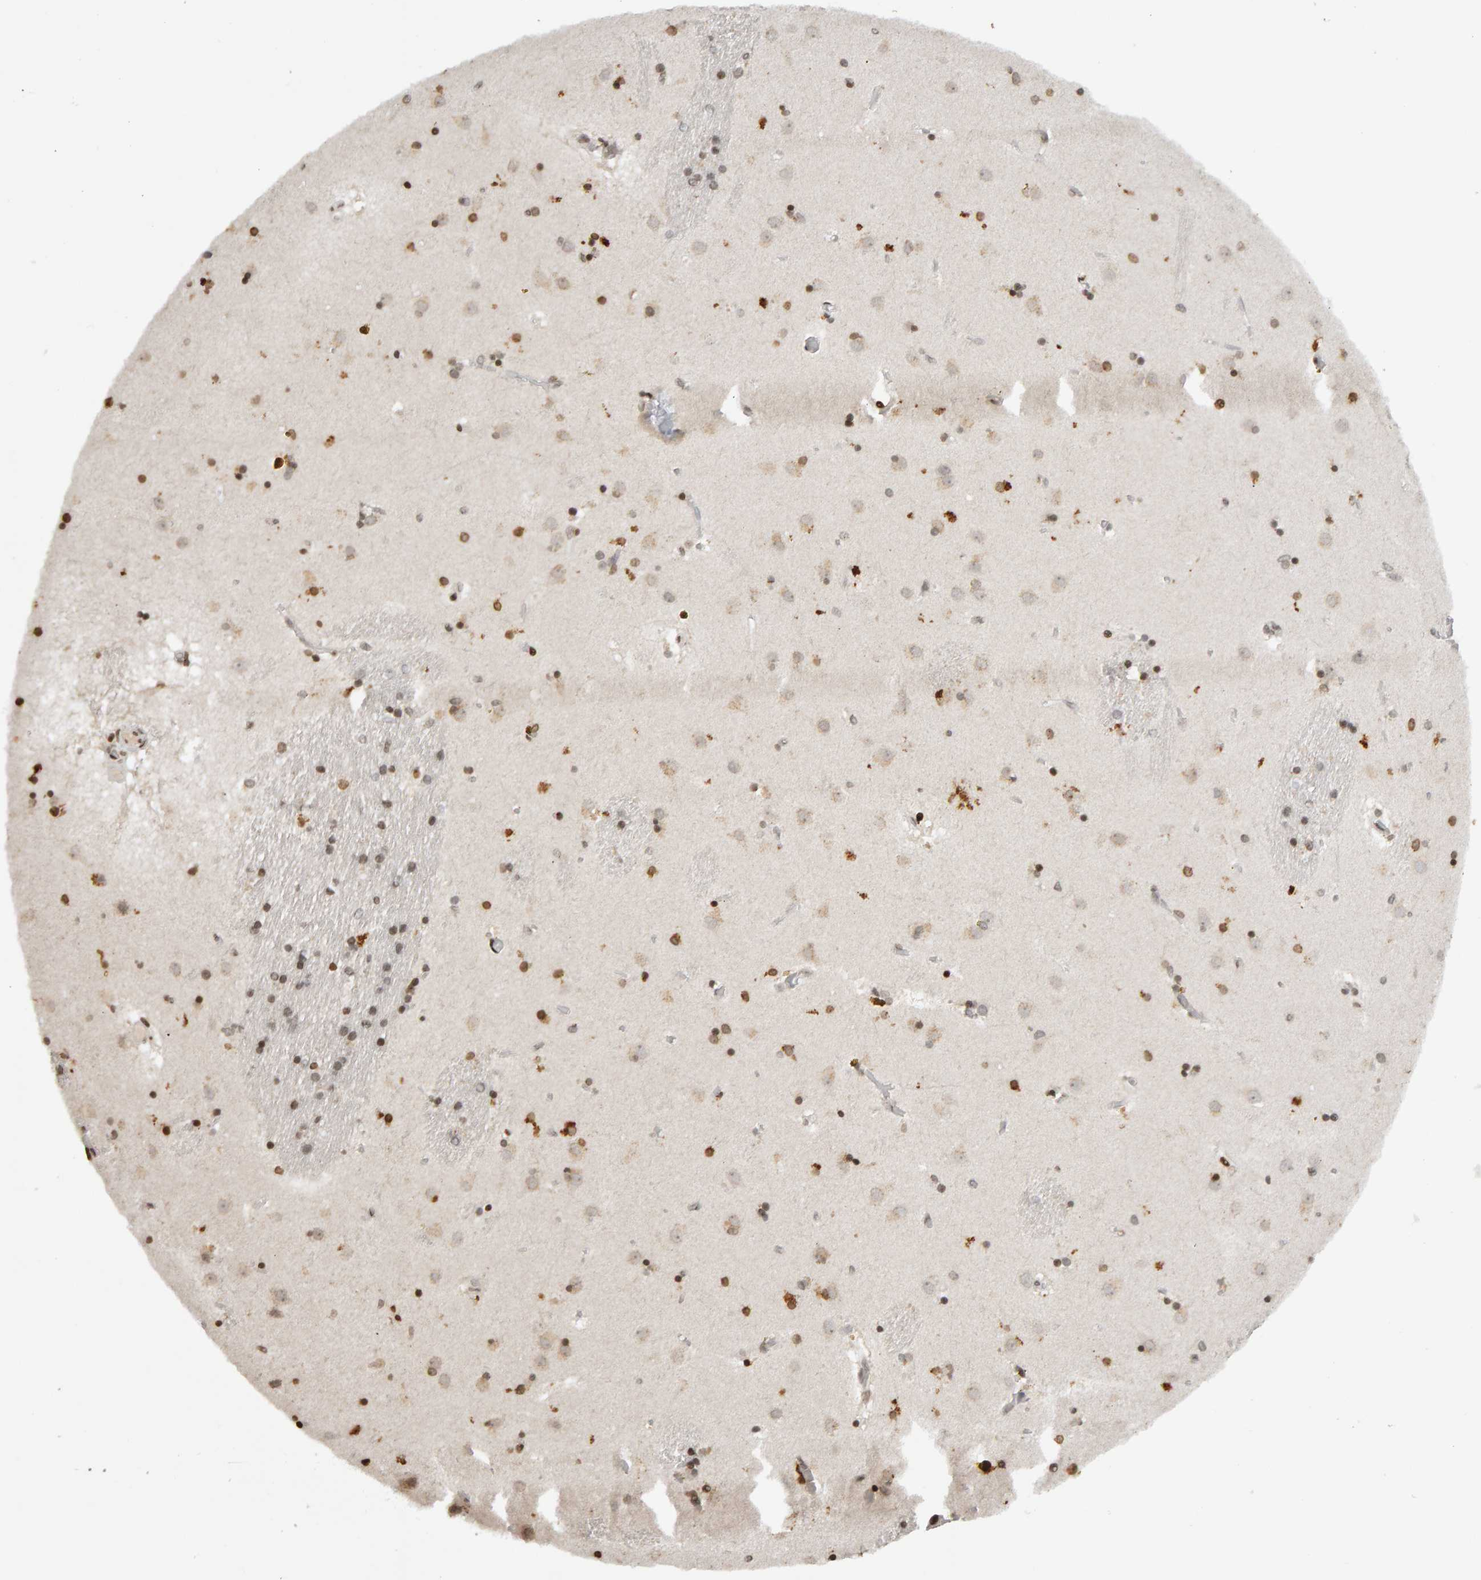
{"staining": {"intensity": "moderate", "quantity": "25%-75%", "location": "cytoplasmic/membranous,nuclear"}, "tissue": "caudate", "cell_type": "Glial cells", "image_type": "normal", "snomed": [{"axis": "morphology", "description": "Normal tissue, NOS"}, {"axis": "topography", "description": "Lateral ventricle wall"}], "caption": "Immunohistochemistry (IHC) (DAB (3,3'-diaminobenzidine)) staining of normal human caudate exhibits moderate cytoplasmic/membranous,nuclear protein expression in about 25%-75% of glial cells.", "gene": "TRAM1", "patient": {"sex": "male", "age": 70}}